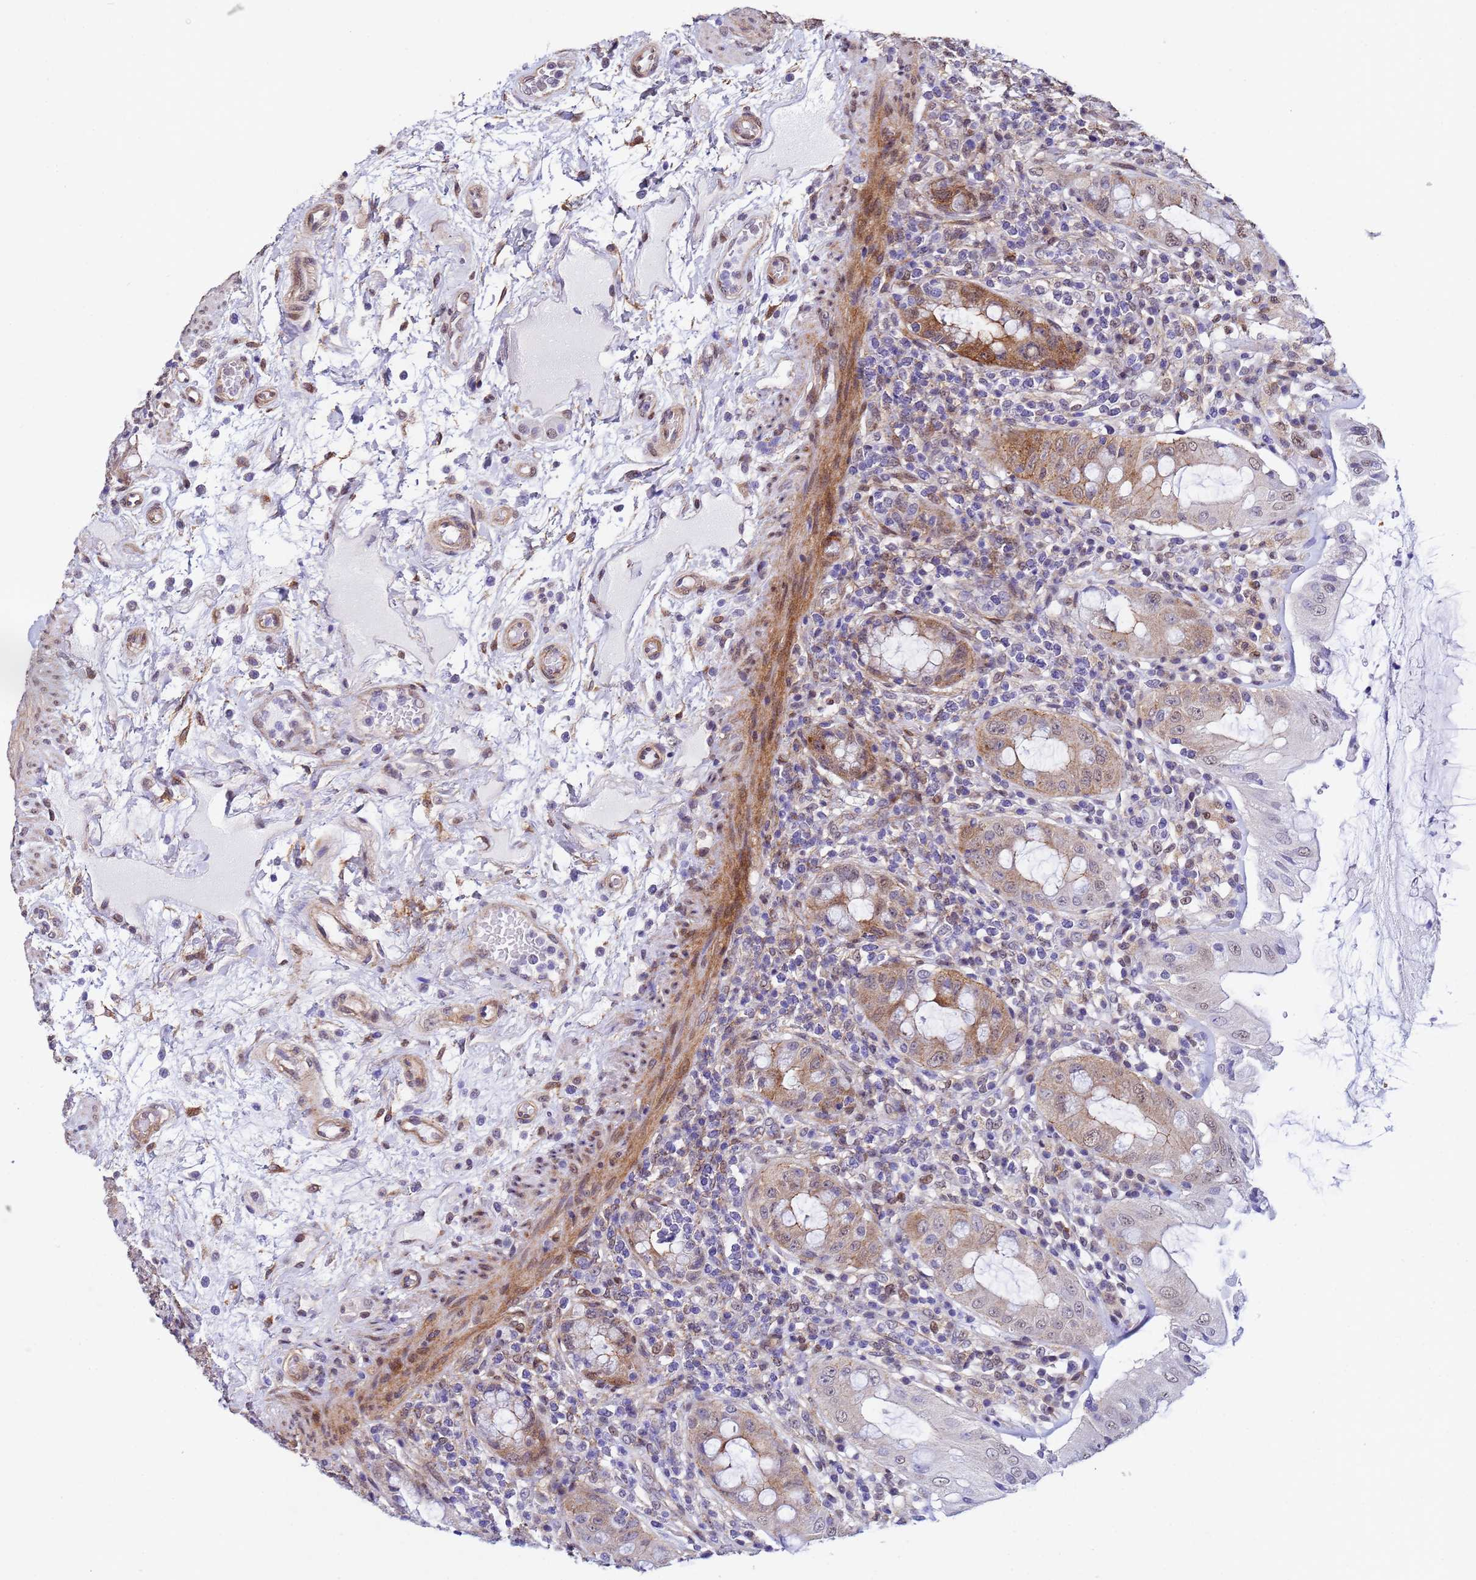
{"staining": {"intensity": "moderate", "quantity": "25%-75%", "location": "cytoplasmic/membranous,nuclear"}, "tissue": "rectum", "cell_type": "Glandular cells", "image_type": "normal", "snomed": [{"axis": "morphology", "description": "Normal tissue, NOS"}, {"axis": "topography", "description": "Rectum"}], "caption": "A micrograph of human rectum stained for a protein shows moderate cytoplasmic/membranous,nuclear brown staining in glandular cells. (DAB IHC, brown staining for protein, blue staining for nuclei).", "gene": "TRIP6", "patient": {"sex": "female", "age": 57}}